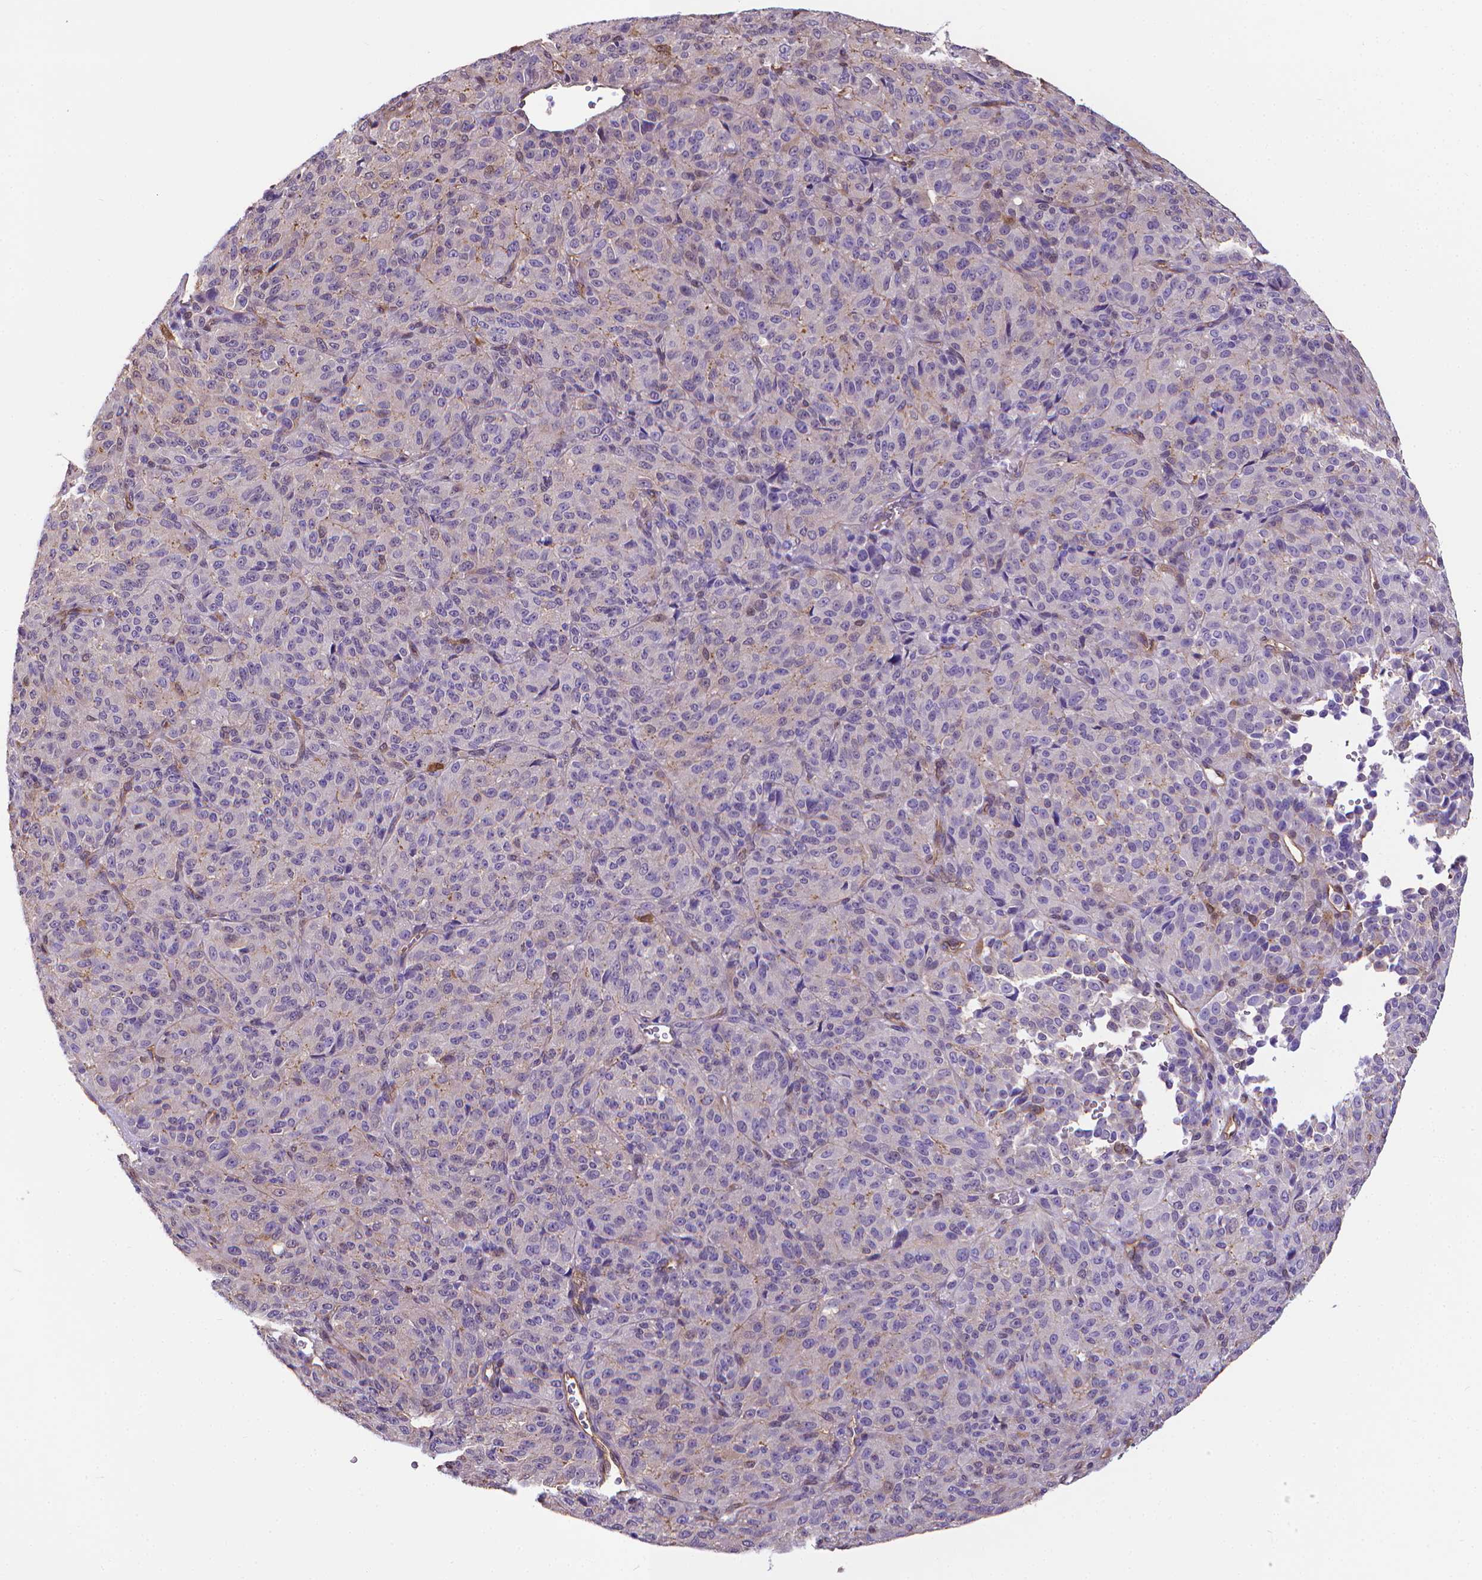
{"staining": {"intensity": "negative", "quantity": "none", "location": "none"}, "tissue": "melanoma", "cell_type": "Tumor cells", "image_type": "cancer", "snomed": [{"axis": "morphology", "description": "Malignant melanoma, Metastatic site"}, {"axis": "topography", "description": "Brain"}], "caption": "Malignant melanoma (metastatic site) was stained to show a protein in brown. There is no significant expression in tumor cells. (DAB immunohistochemistry (IHC) visualized using brightfield microscopy, high magnification).", "gene": "CLIC4", "patient": {"sex": "female", "age": 56}}